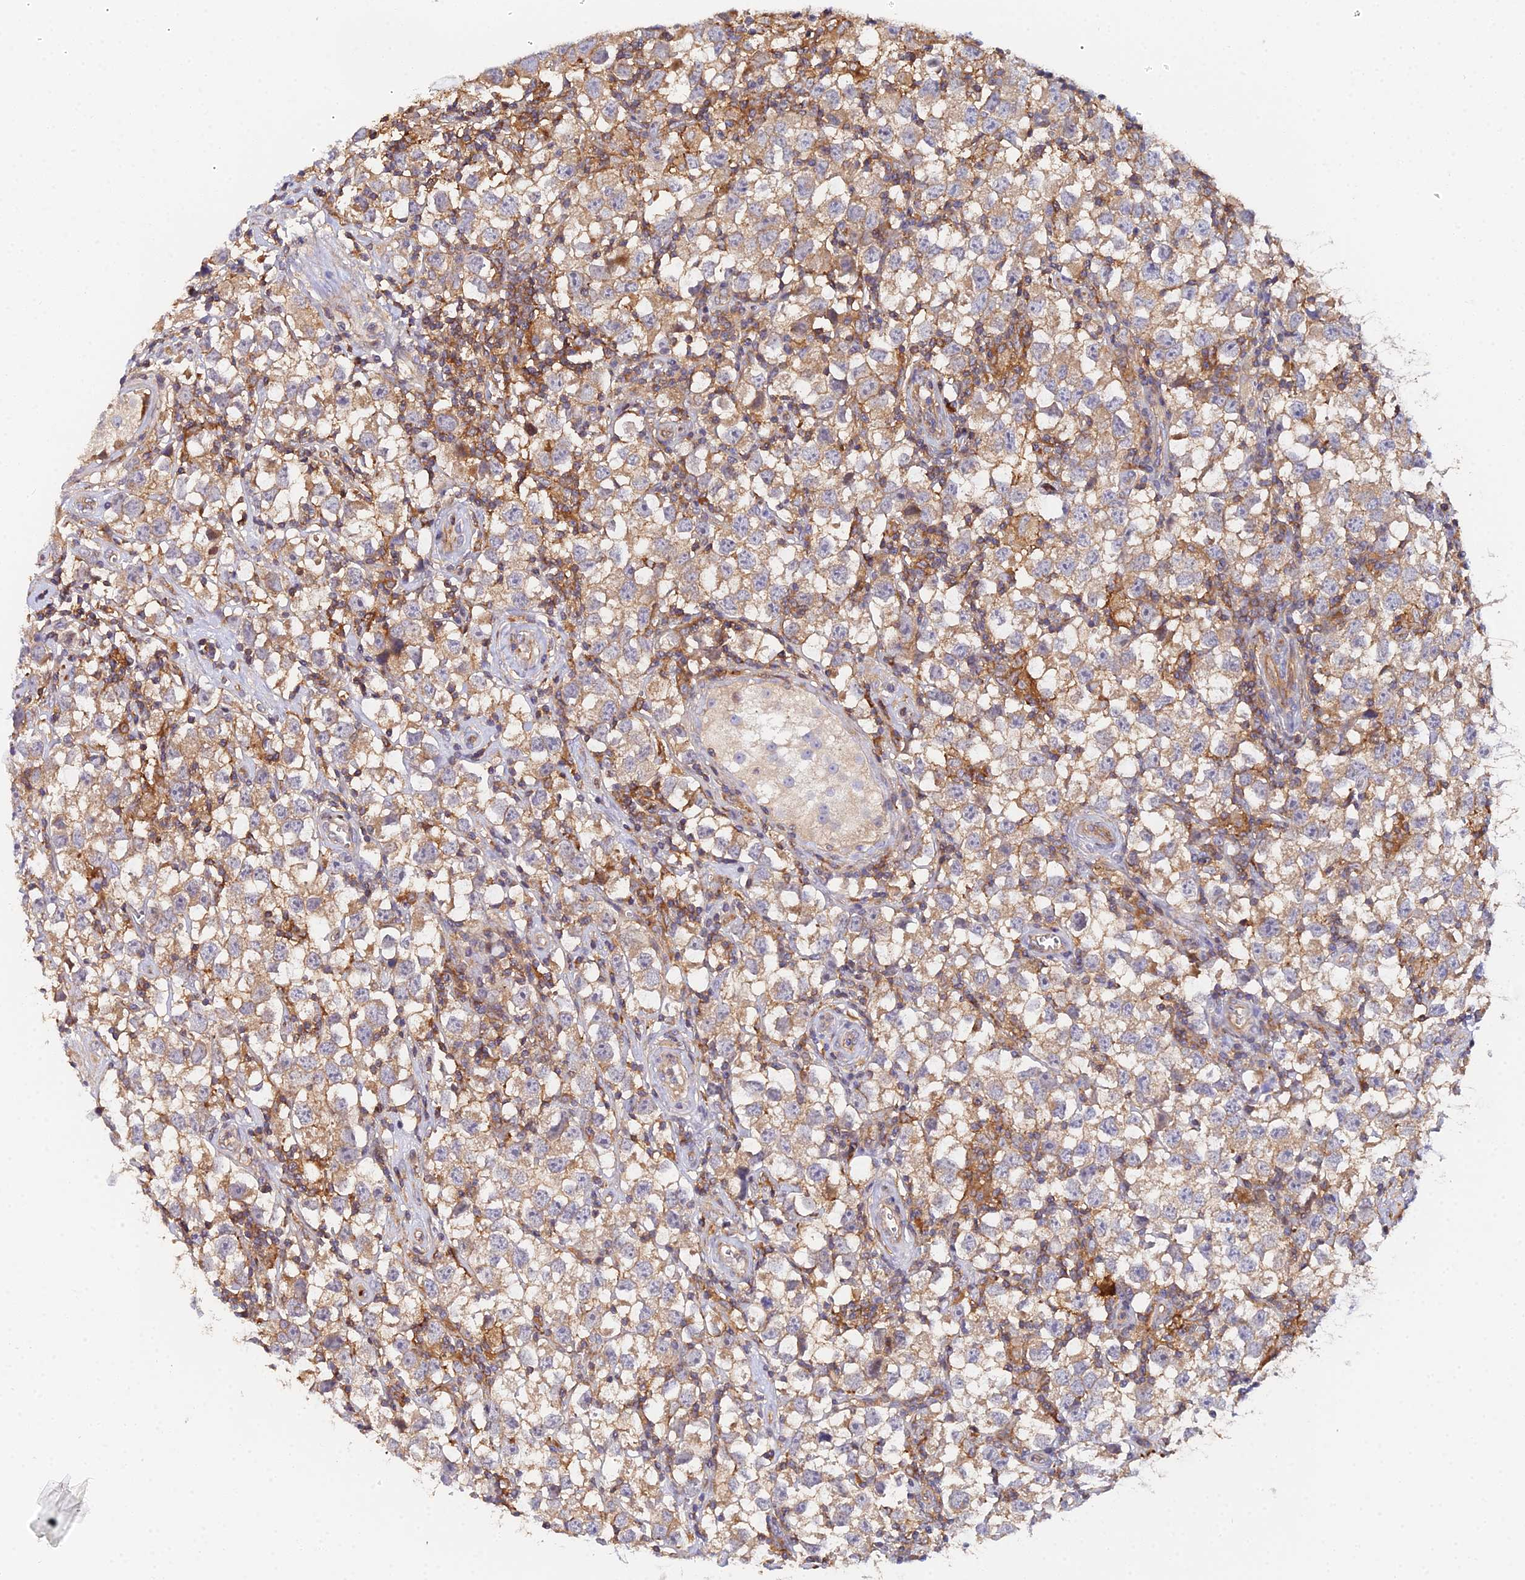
{"staining": {"intensity": "weak", "quantity": ">75%", "location": "cytoplasmic/membranous"}, "tissue": "testis cancer", "cell_type": "Tumor cells", "image_type": "cancer", "snomed": [{"axis": "morphology", "description": "Seminoma, NOS"}, {"axis": "morphology", "description": "Carcinoma, Embryonal, NOS"}, {"axis": "topography", "description": "Testis"}], "caption": "Protein expression analysis of human testis cancer reveals weak cytoplasmic/membranous staining in about >75% of tumor cells.", "gene": "GNG5B", "patient": {"sex": "male", "age": 29}}